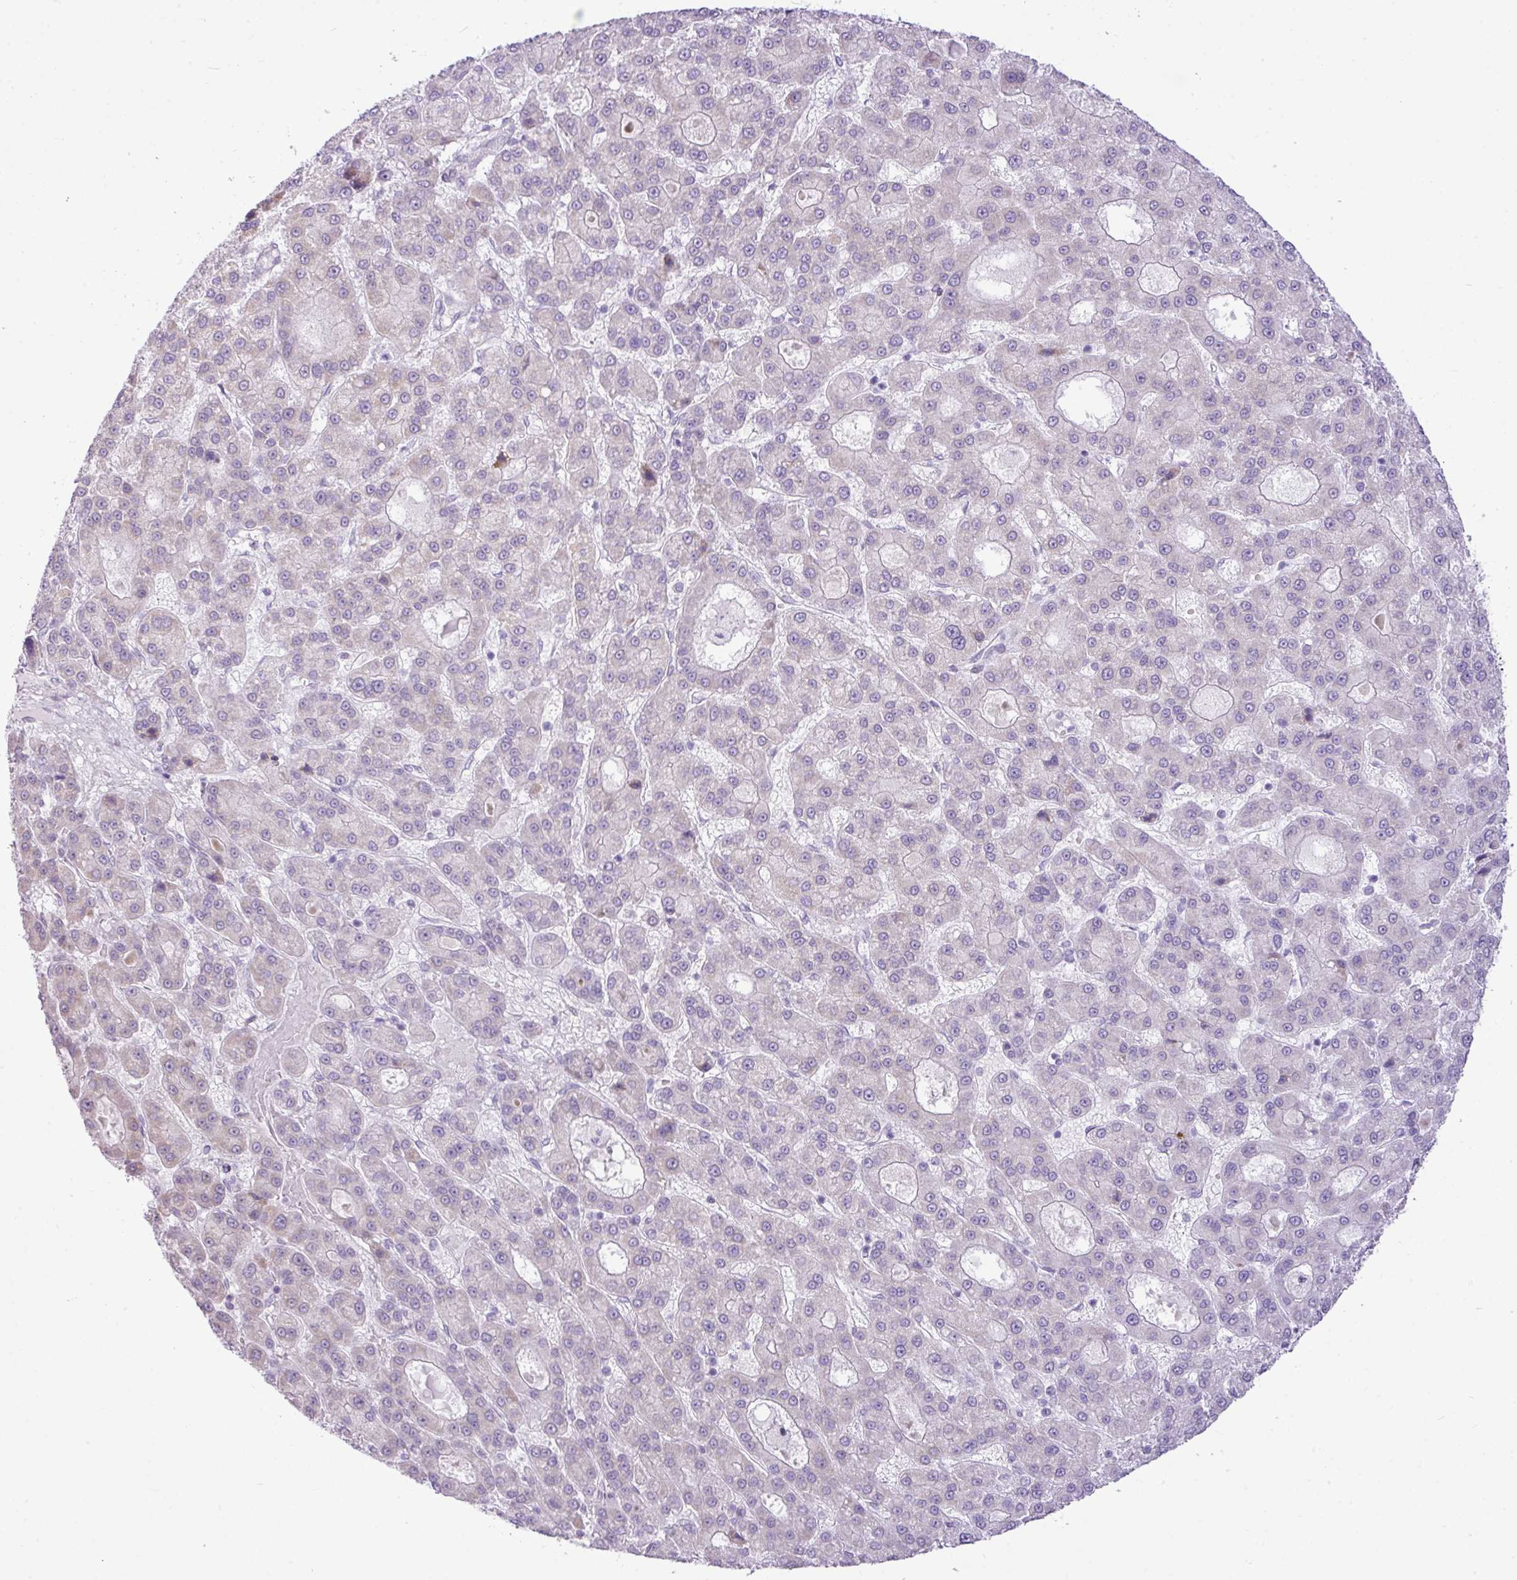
{"staining": {"intensity": "negative", "quantity": "none", "location": "none"}, "tissue": "liver cancer", "cell_type": "Tumor cells", "image_type": "cancer", "snomed": [{"axis": "morphology", "description": "Carcinoma, Hepatocellular, NOS"}, {"axis": "topography", "description": "Liver"}], "caption": "Tumor cells are negative for protein expression in human liver hepatocellular carcinoma.", "gene": "ELOA2", "patient": {"sex": "male", "age": 70}}